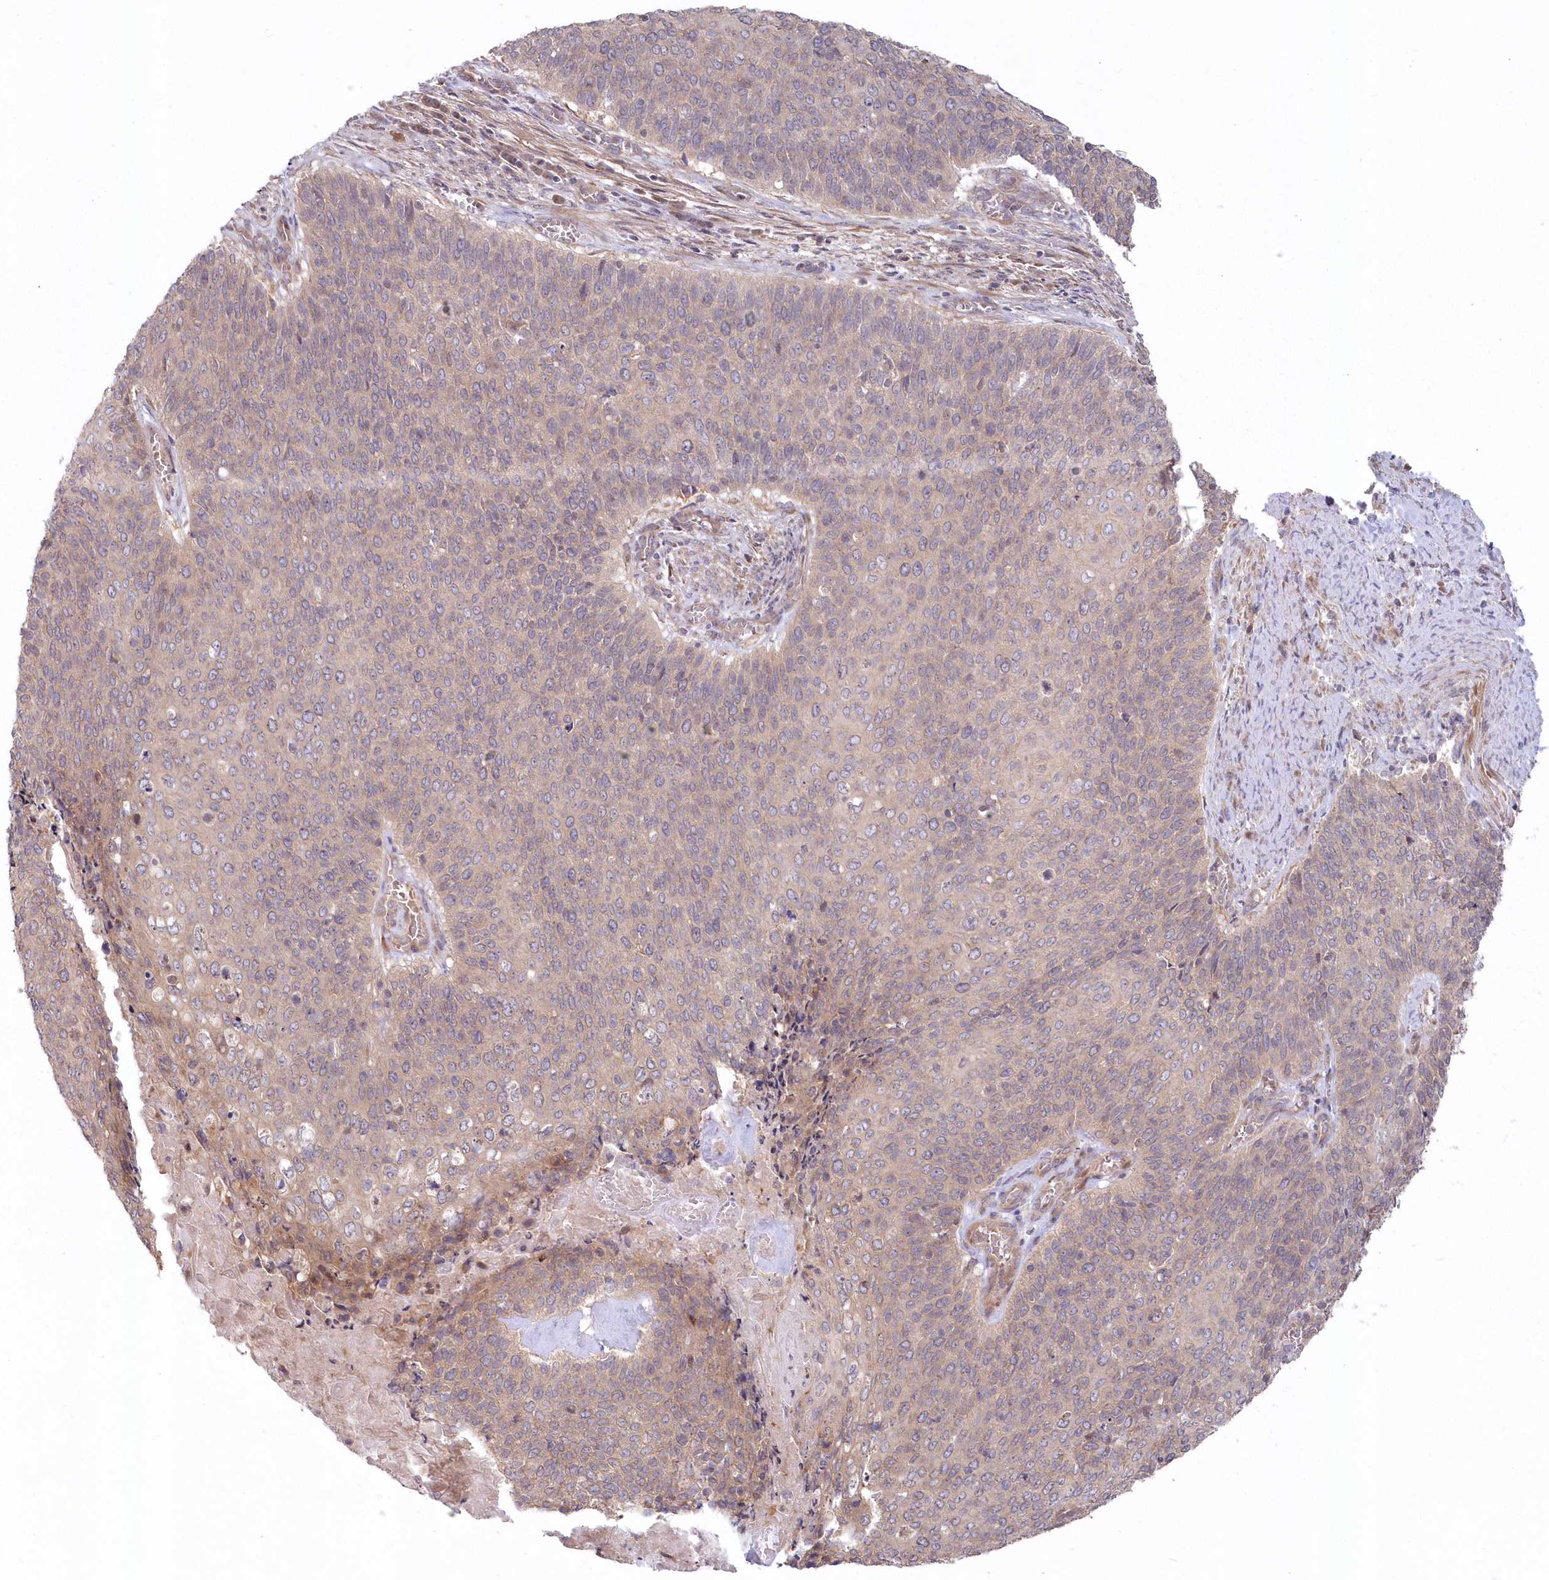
{"staining": {"intensity": "weak", "quantity": "<25%", "location": "cytoplasmic/membranous"}, "tissue": "cervical cancer", "cell_type": "Tumor cells", "image_type": "cancer", "snomed": [{"axis": "morphology", "description": "Squamous cell carcinoma, NOS"}, {"axis": "topography", "description": "Cervix"}], "caption": "IHC histopathology image of neoplastic tissue: cervical squamous cell carcinoma stained with DAB (3,3'-diaminobenzidine) displays no significant protein staining in tumor cells.", "gene": "TBCA", "patient": {"sex": "female", "age": 39}}